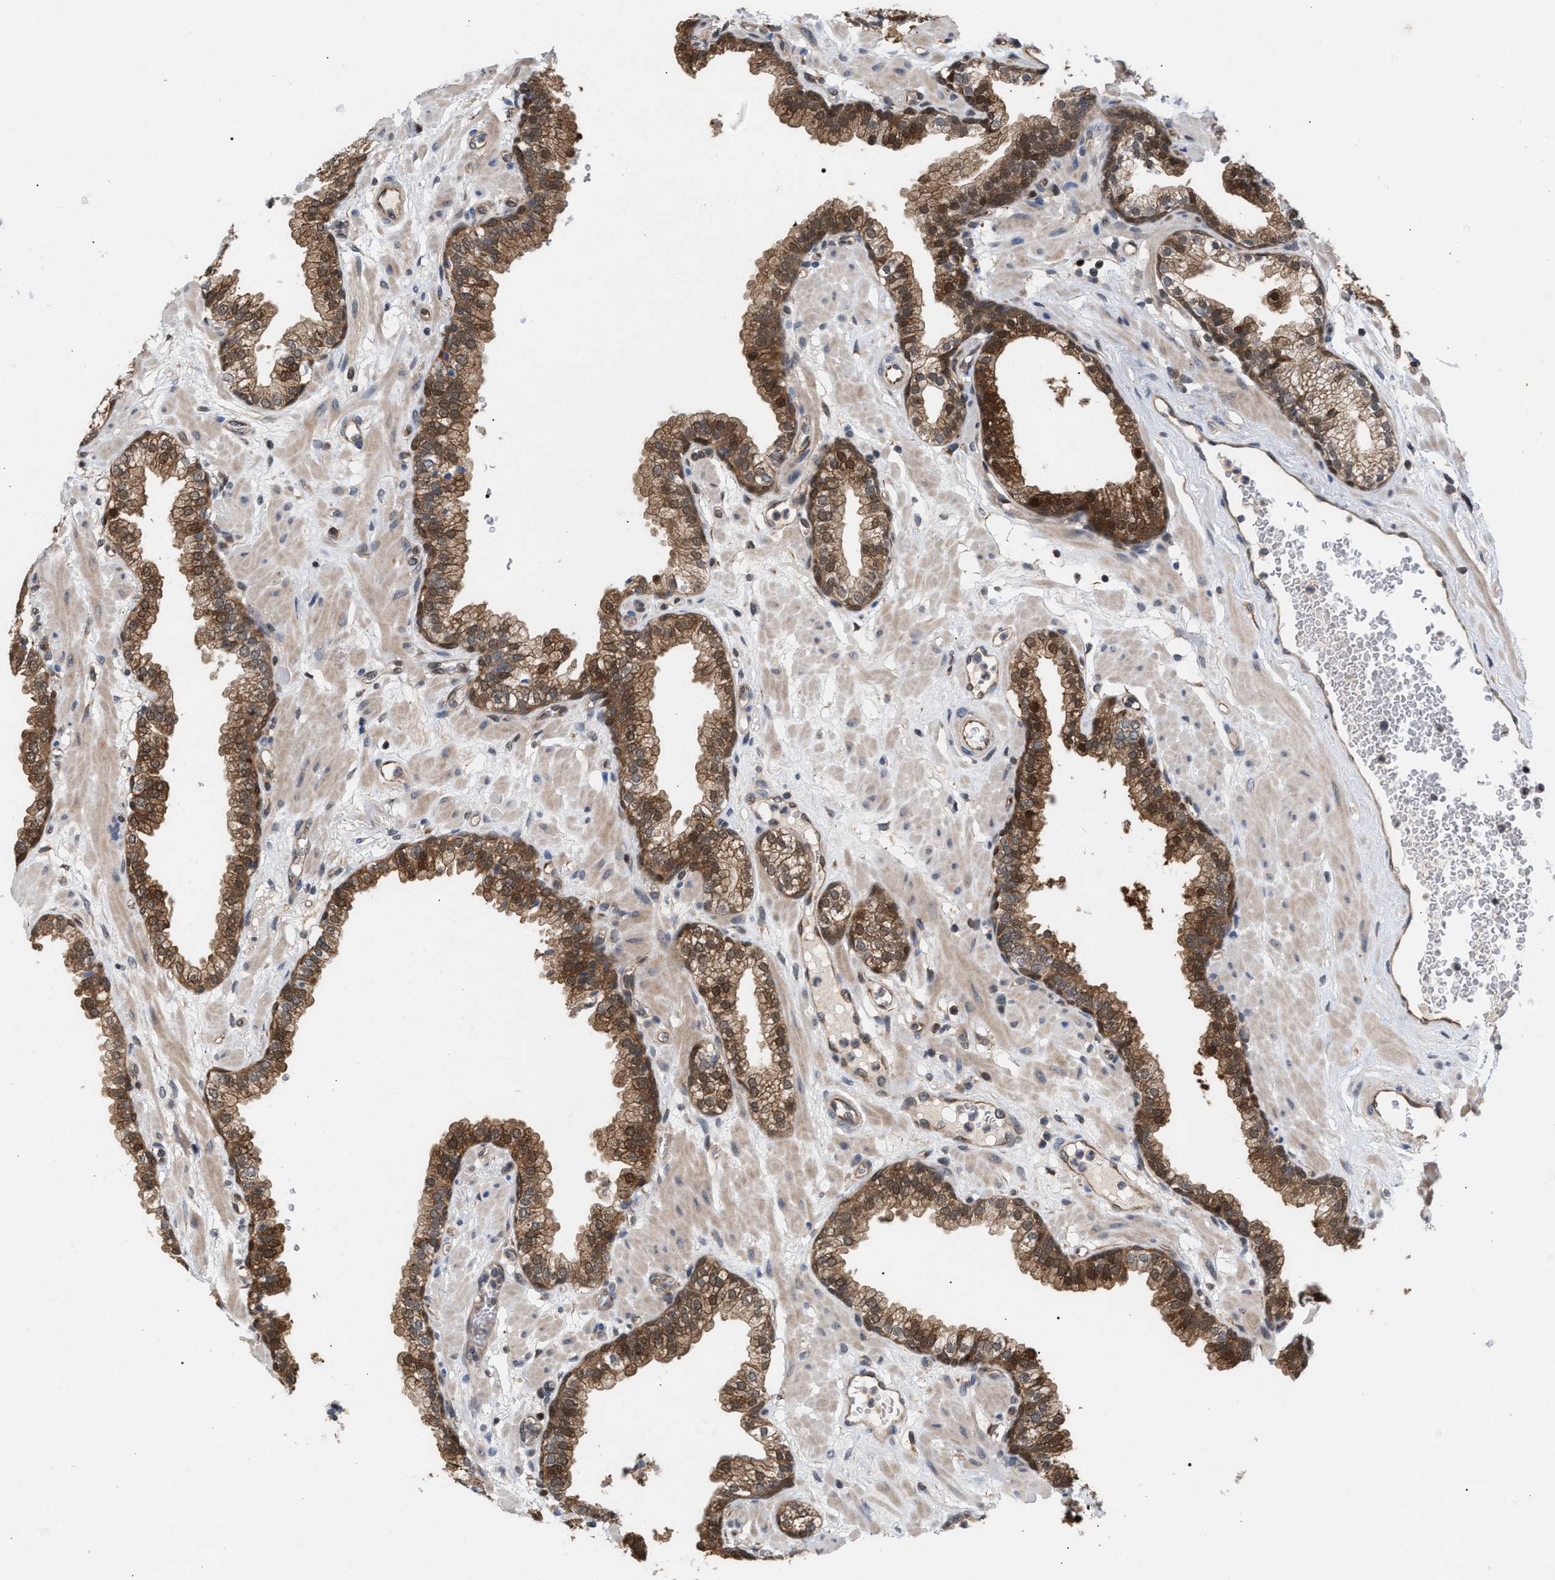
{"staining": {"intensity": "moderate", "quantity": ">75%", "location": "cytoplasmic/membranous,nuclear"}, "tissue": "prostate", "cell_type": "Glandular cells", "image_type": "normal", "snomed": [{"axis": "morphology", "description": "Normal tissue, NOS"}, {"axis": "morphology", "description": "Urothelial carcinoma, Low grade"}, {"axis": "topography", "description": "Urinary bladder"}, {"axis": "topography", "description": "Prostate"}], "caption": "Immunohistochemistry of benign human prostate displays medium levels of moderate cytoplasmic/membranous,nuclear staining in about >75% of glandular cells.", "gene": "GLOD4", "patient": {"sex": "male", "age": 60}}